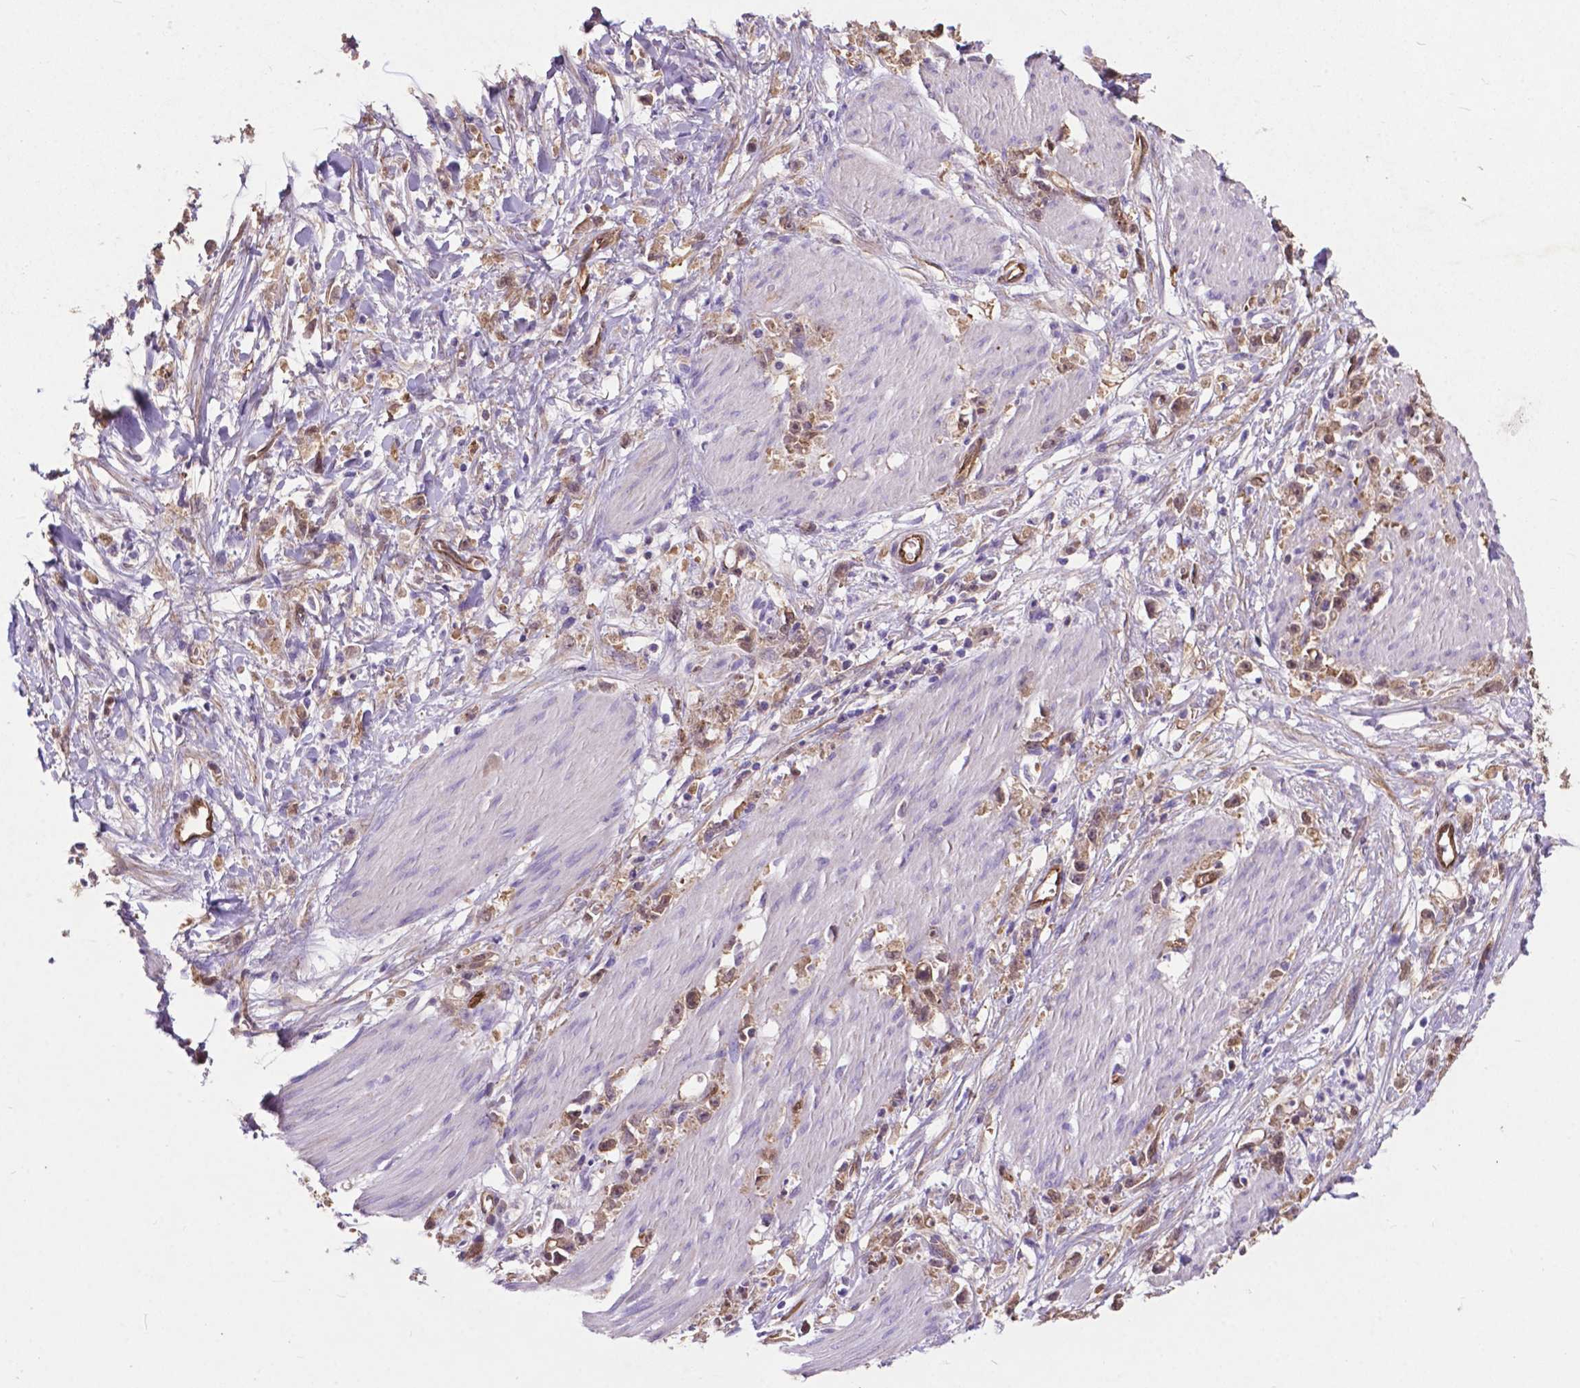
{"staining": {"intensity": "weak", "quantity": ">75%", "location": "cytoplasmic/membranous,nuclear"}, "tissue": "stomach cancer", "cell_type": "Tumor cells", "image_type": "cancer", "snomed": [{"axis": "morphology", "description": "Adenocarcinoma, NOS"}, {"axis": "topography", "description": "Stomach"}], "caption": "Stomach cancer was stained to show a protein in brown. There is low levels of weak cytoplasmic/membranous and nuclear expression in approximately >75% of tumor cells.", "gene": "PDLIM1", "patient": {"sex": "female", "age": 59}}